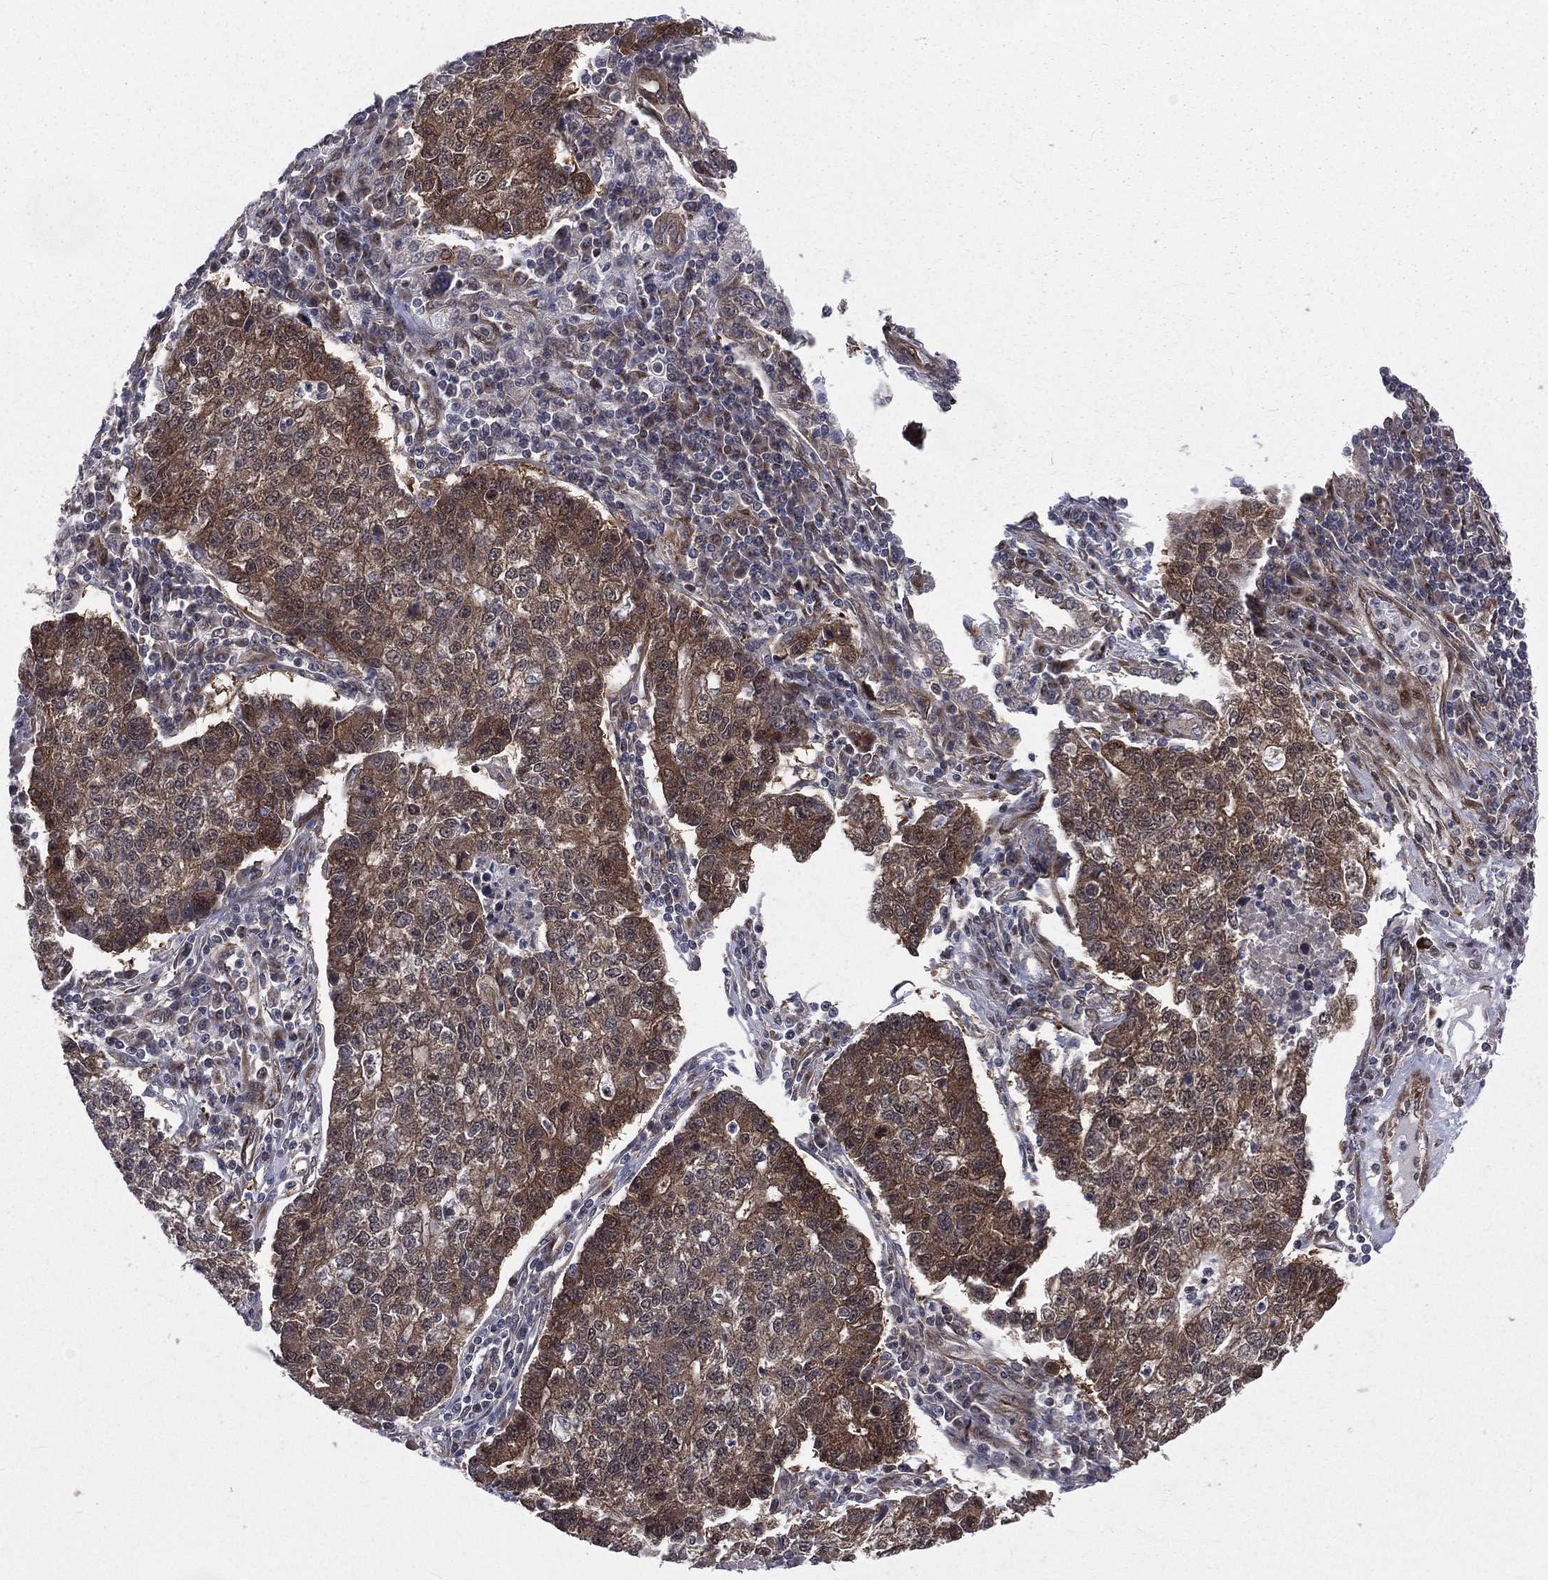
{"staining": {"intensity": "moderate", "quantity": ">75%", "location": "cytoplasmic/membranous"}, "tissue": "lung cancer", "cell_type": "Tumor cells", "image_type": "cancer", "snomed": [{"axis": "morphology", "description": "Adenocarcinoma, NOS"}, {"axis": "topography", "description": "Lung"}], "caption": "The image shows a brown stain indicating the presence of a protein in the cytoplasmic/membranous of tumor cells in adenocarcinoma (lung).", "gene": "ARL3", "patient": {"sex": "male", "age": 57}}